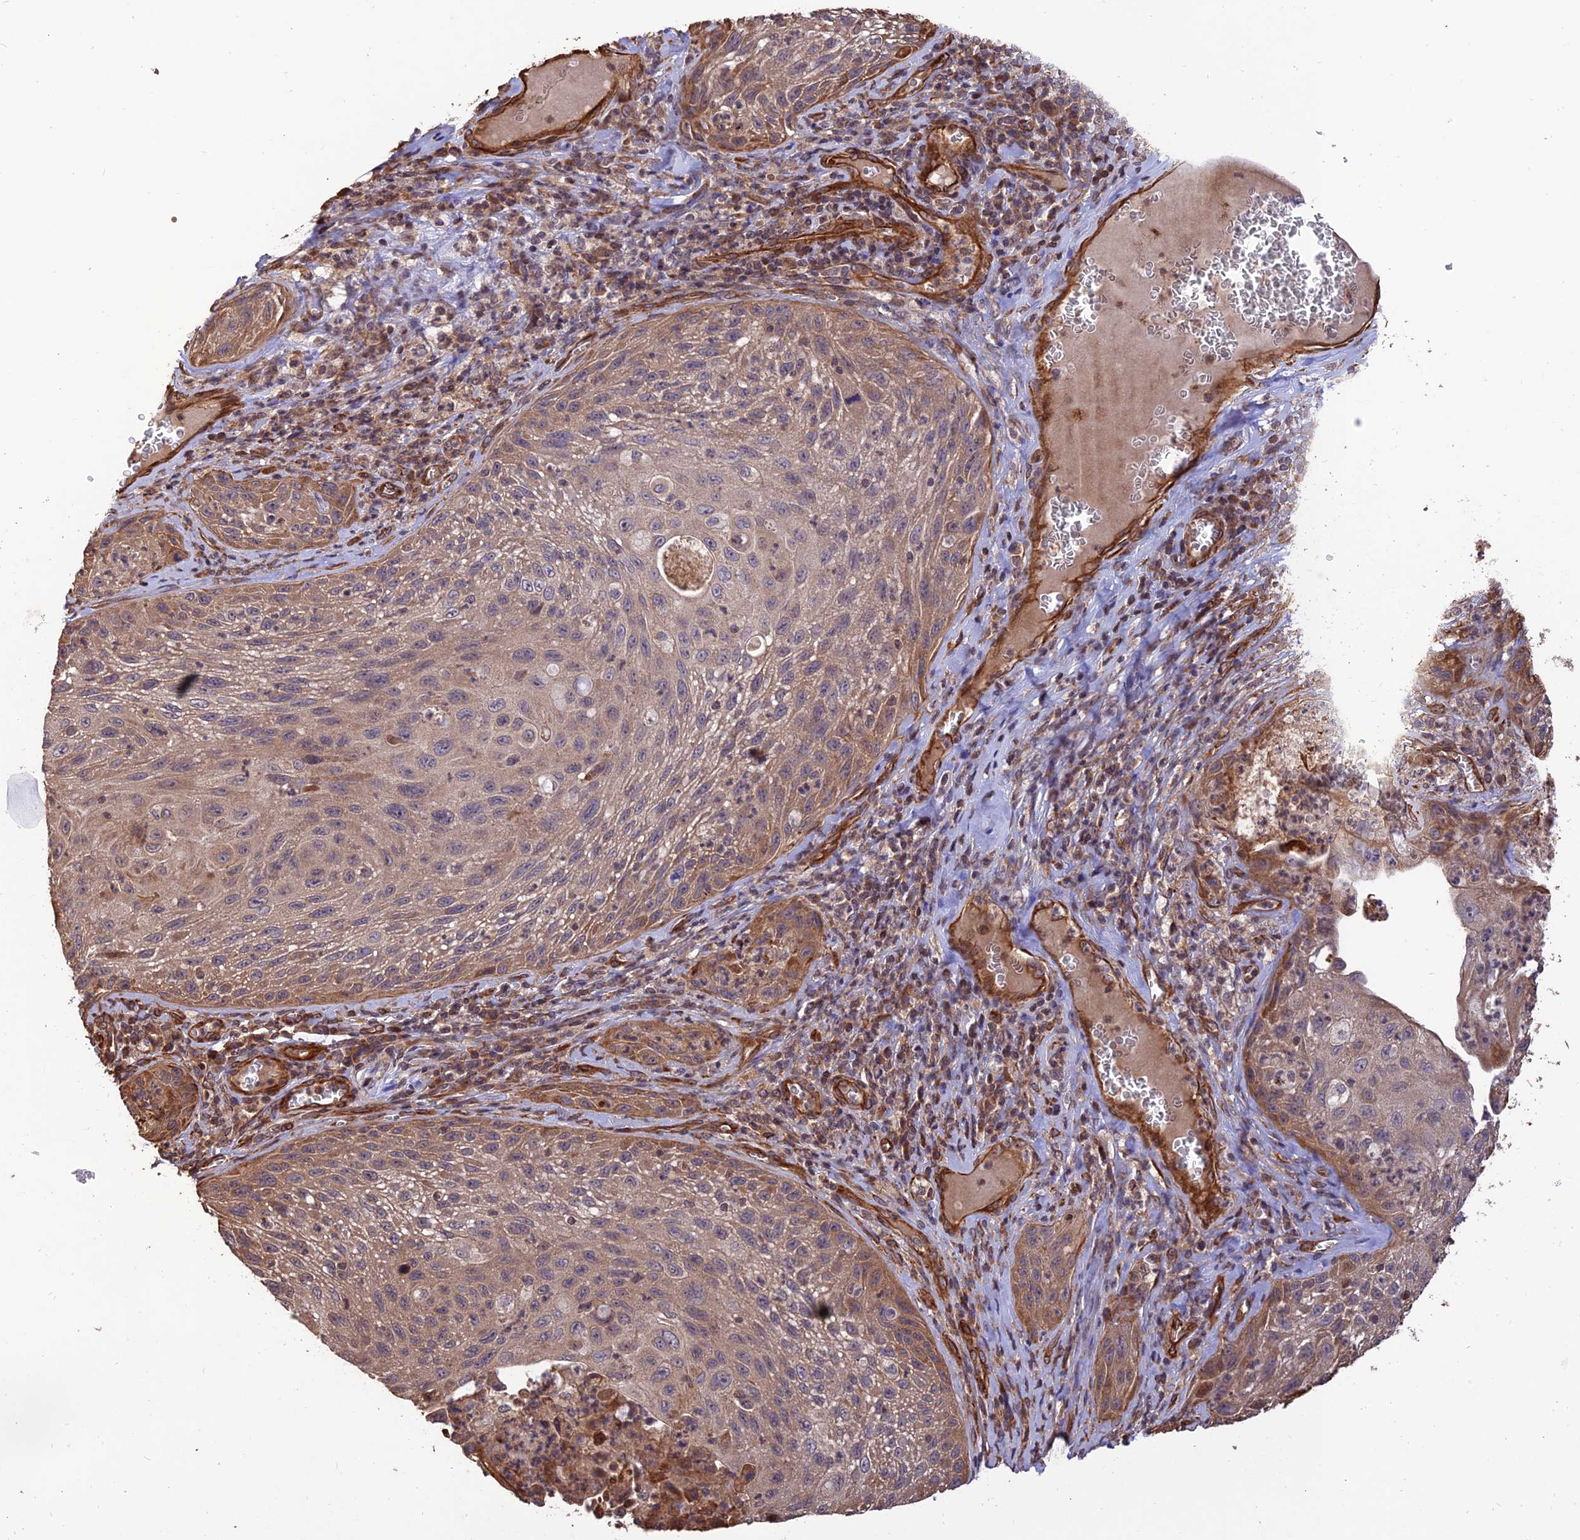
{"staining": {"intensity": "moderate", "quantity": "<25%", "location": "cytoplasmic/membranous"}, "tissue": "cervical cancer", "cell_type": "Tumor cells", "image_type": "cancer", "snomed": [{"axis": "morphology", "description": "Squamous cell carcinoma, NOS"}, {"axis": "topography", "description": "Cervix"}], "caption": "Cervical cancer (squamous cell carcinoma) stained for a protein (brown) demonstrates moderate cytoplasmic/membranous positive expression in about <25% of tumor cells.", "gene": "CREBL2", "patient": {"sex": "female", "age": 42}}